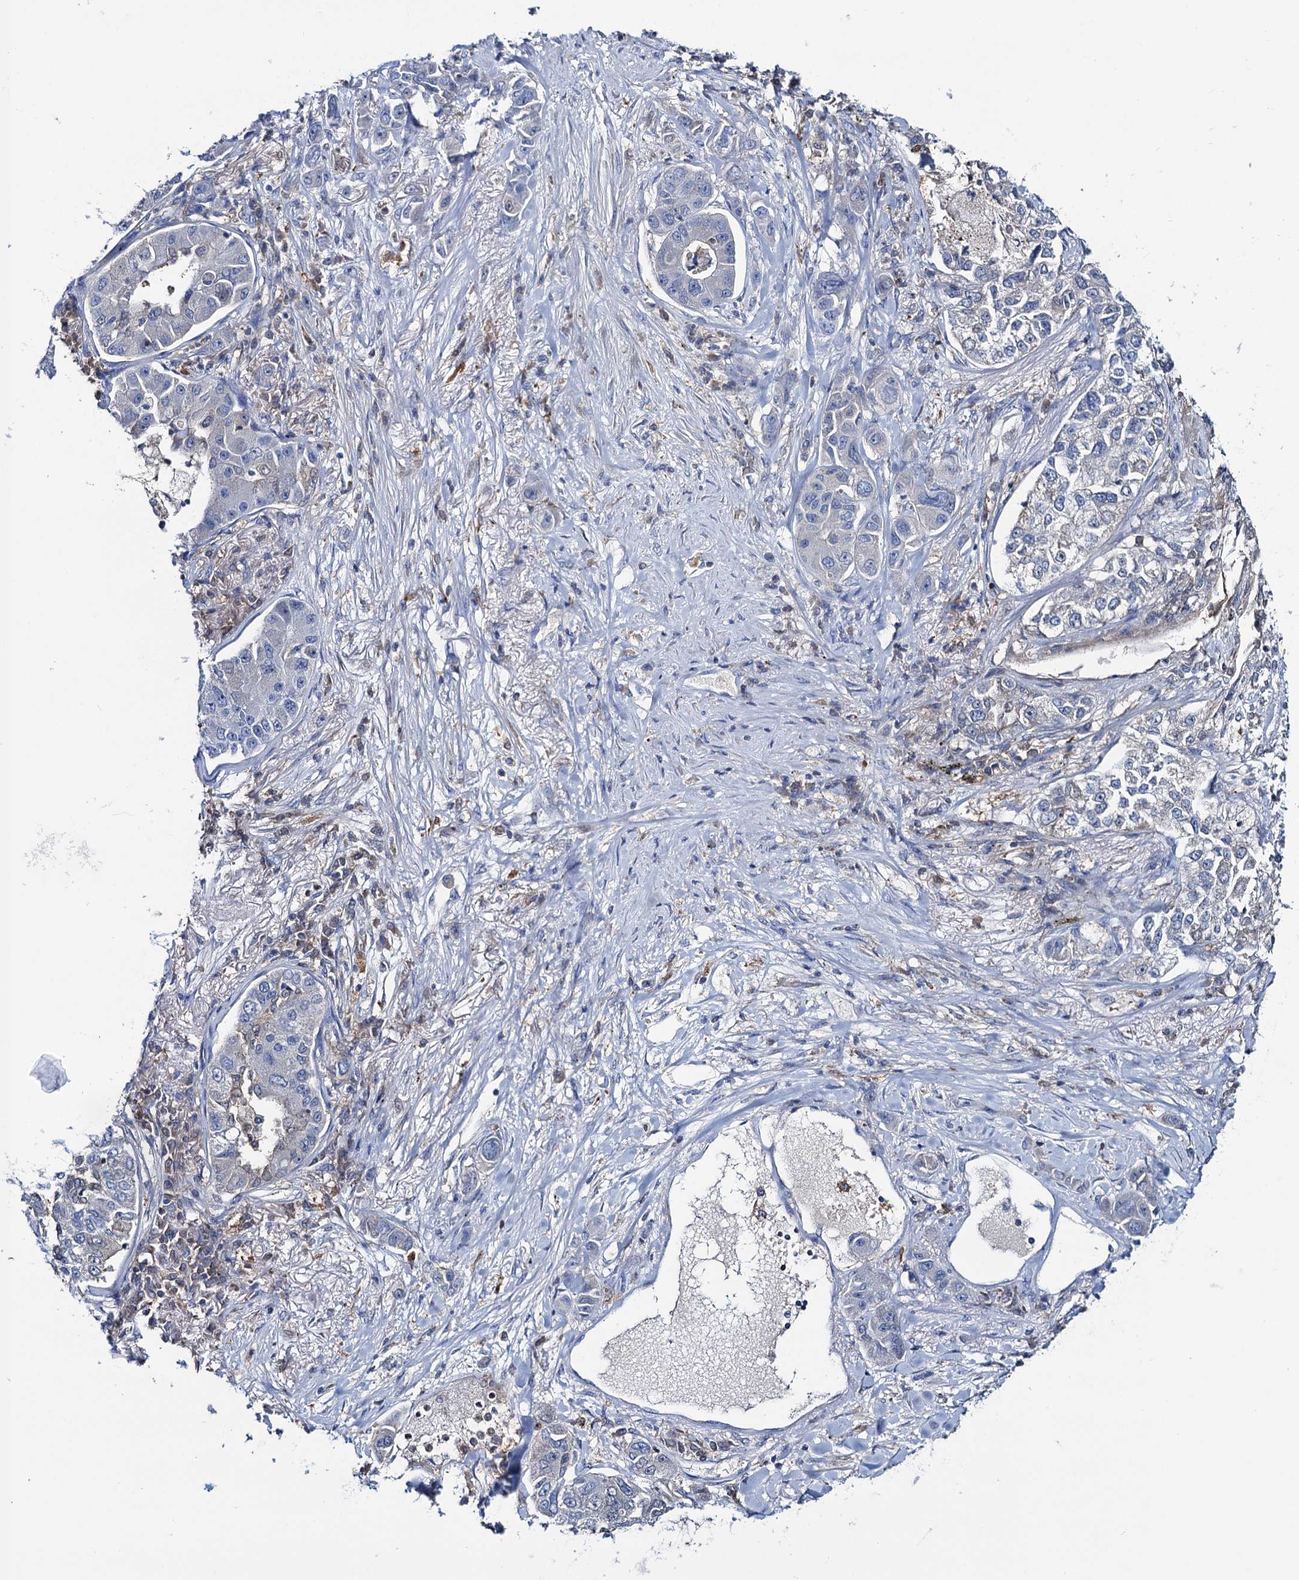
{"staining": {"intensity": "negative", "quantity": "none", "location": "none"}, "tissue": "lung cancer", "cell_type": "Tumor cells", "image_type": "cancer", "snomed": [{"axis": "morphology", "description": "Adenocarcinoma, NOS"}, {"axis": "topography", "description": "Lung"}], "caption": "This is an IHC image of lung cancer (adenocarcinoma). There is no staining in tumor cells.", "gene": "FAH", "patient": {"sex": "male", "age": 49}}